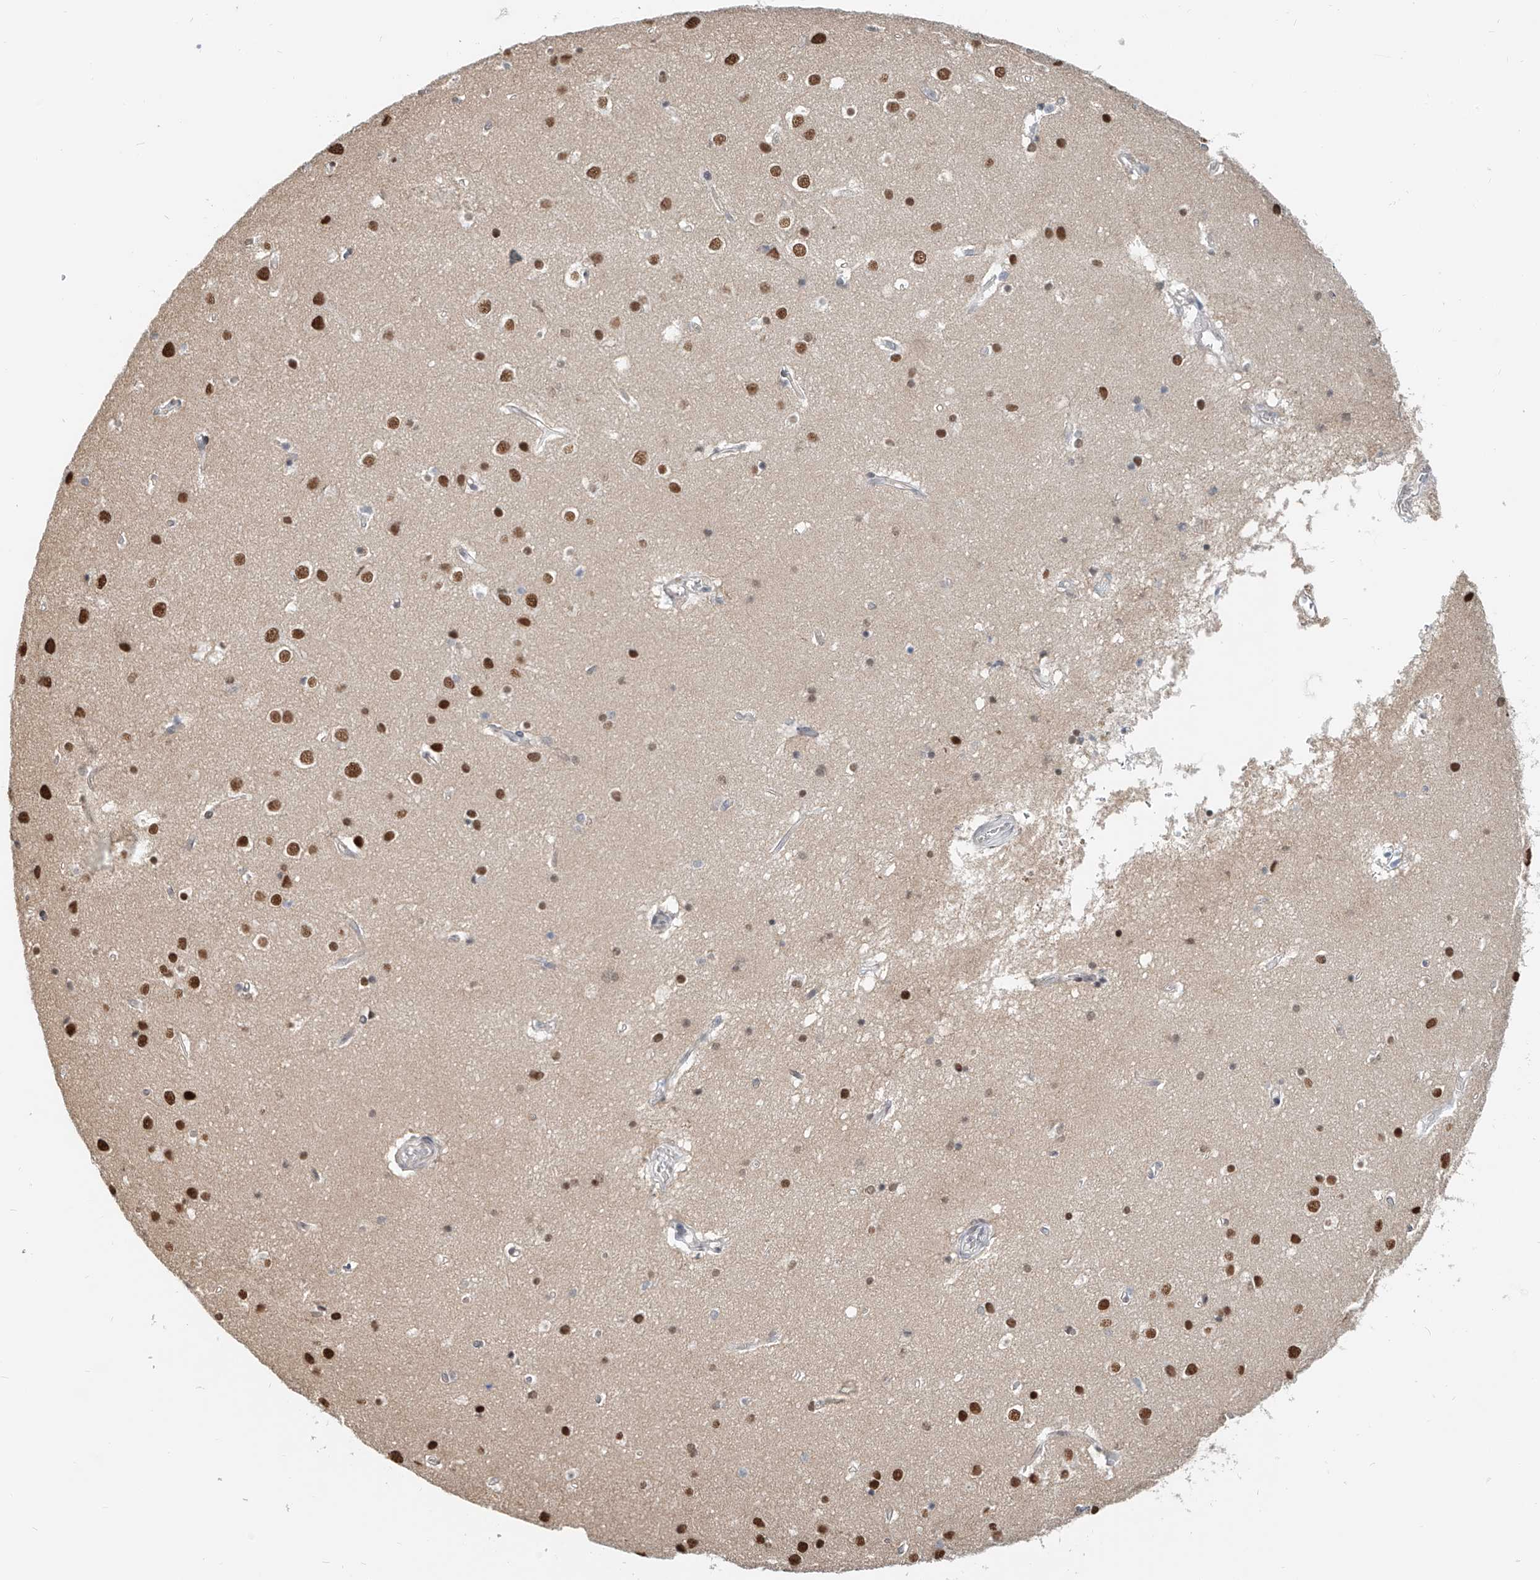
{"staining": {"intensity": "negative", "quantity": "none", "location": "none"}, "tissue": "cerebral cortex", "cell_type": "Endothelial cells", "image_type": "normal", "snomed": [{"axis": "morphology", "description": "Normal tissue, NOS"}, {"axis": "topography", "description": "Cerebral cortex"}], "caption": "DAB immunohistochemical staining of unremarkable cerebral cortex displays no significant expression in endothelial cells.", "gene": "SASH1", "patient": {"sex": "male", "age": 54}}